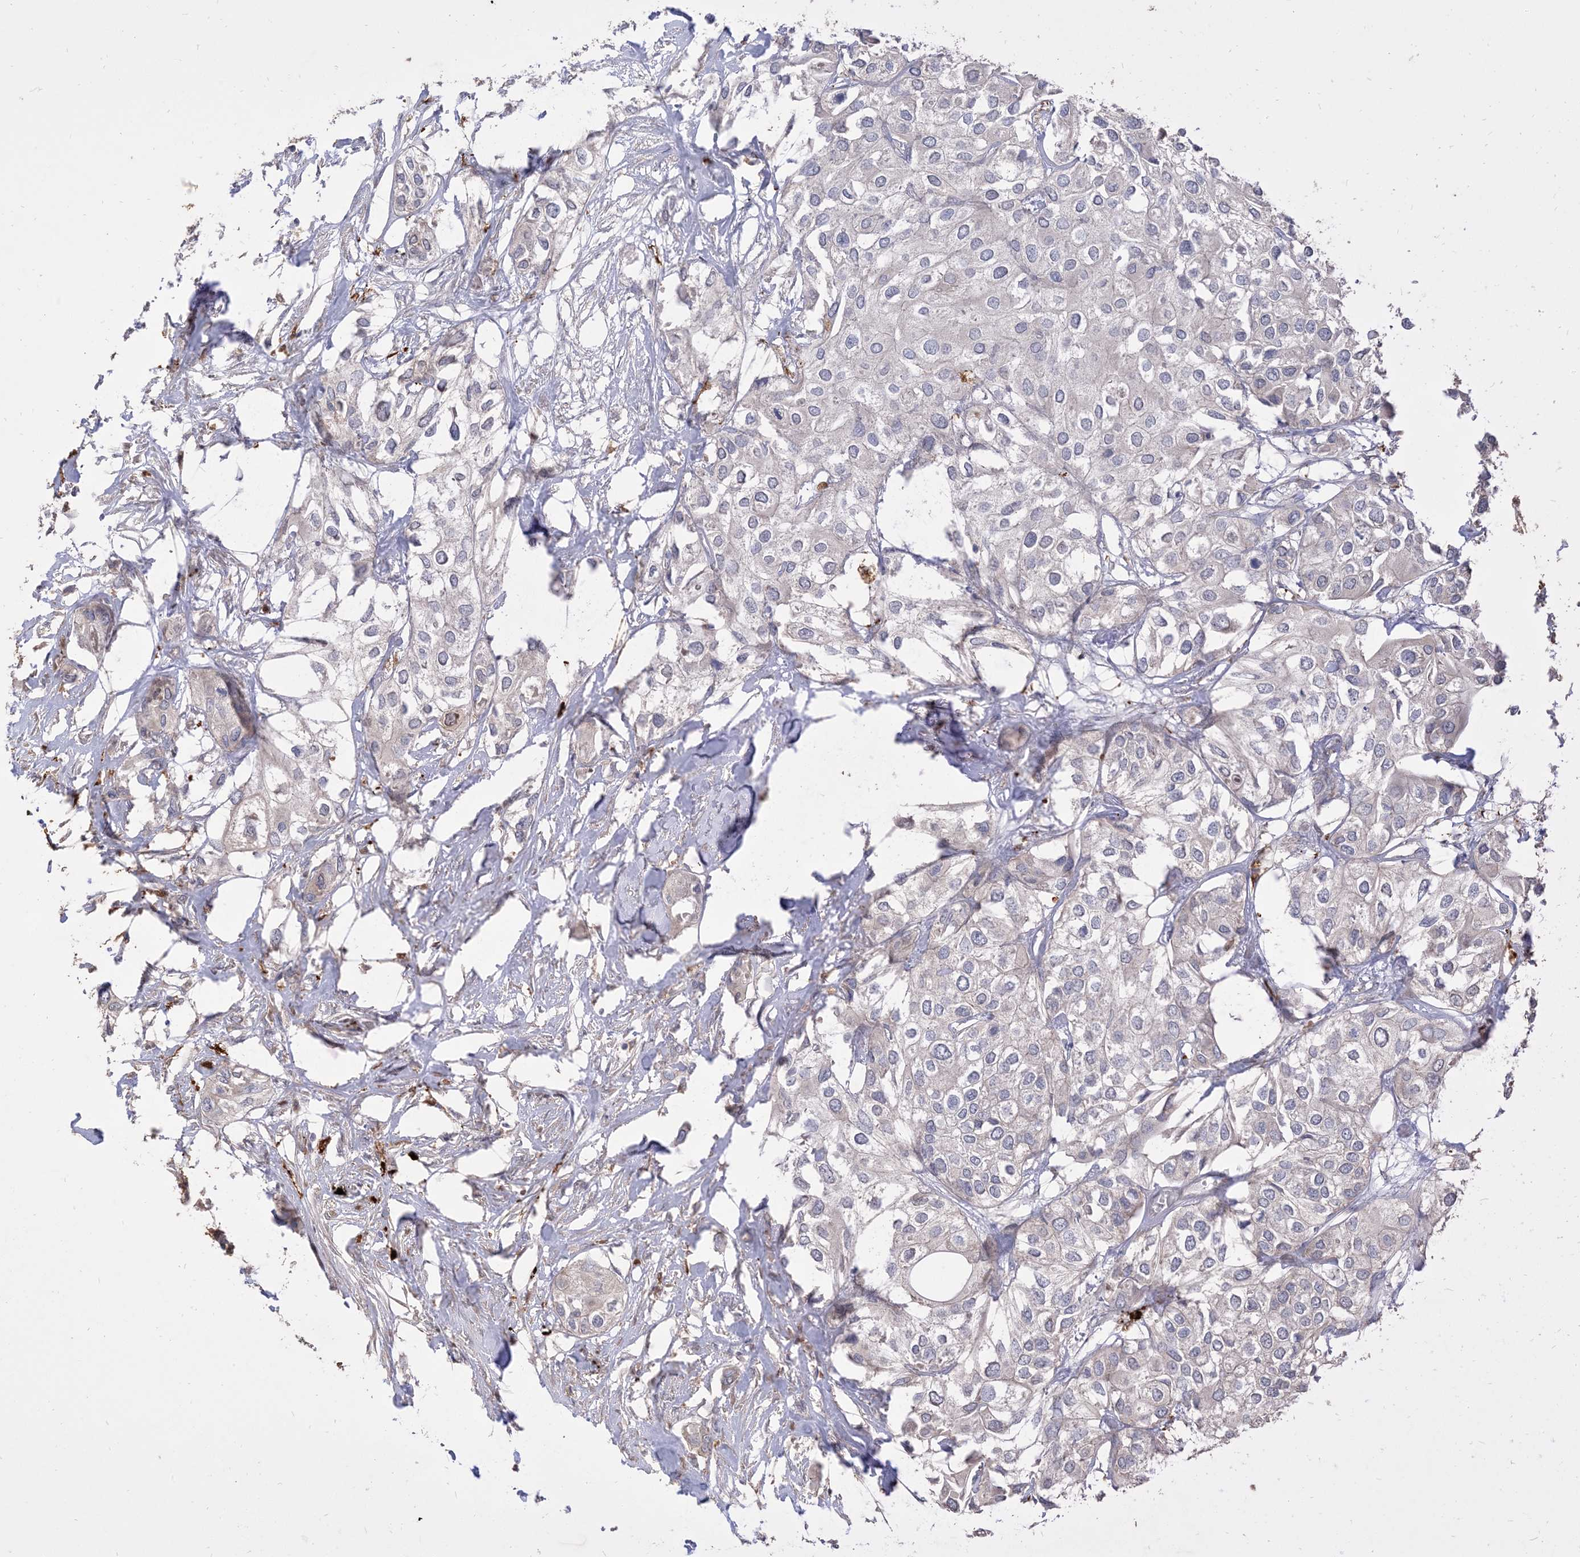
{"staining": {"intensity": "negative", "quantity": "none", "location": "none"}, "tissue": "urothelial cancer", "cell_type": "Tumor cells", "image_type": "cancer", "snomed": [{"axis": "morphology", "description": "Urothelial carcinoma, High grade"}, {"axis": "topography", "description": "Urinary bladder"}], "caption": "Immunohistochemistry (IHC) photomicrograph of neoplastic tissue: urothelial cancer stained with DAB displays no significant protein positivity in tumor cells.", "gene": "RNF175", "patient": {"sex": "male", "age": 64}}